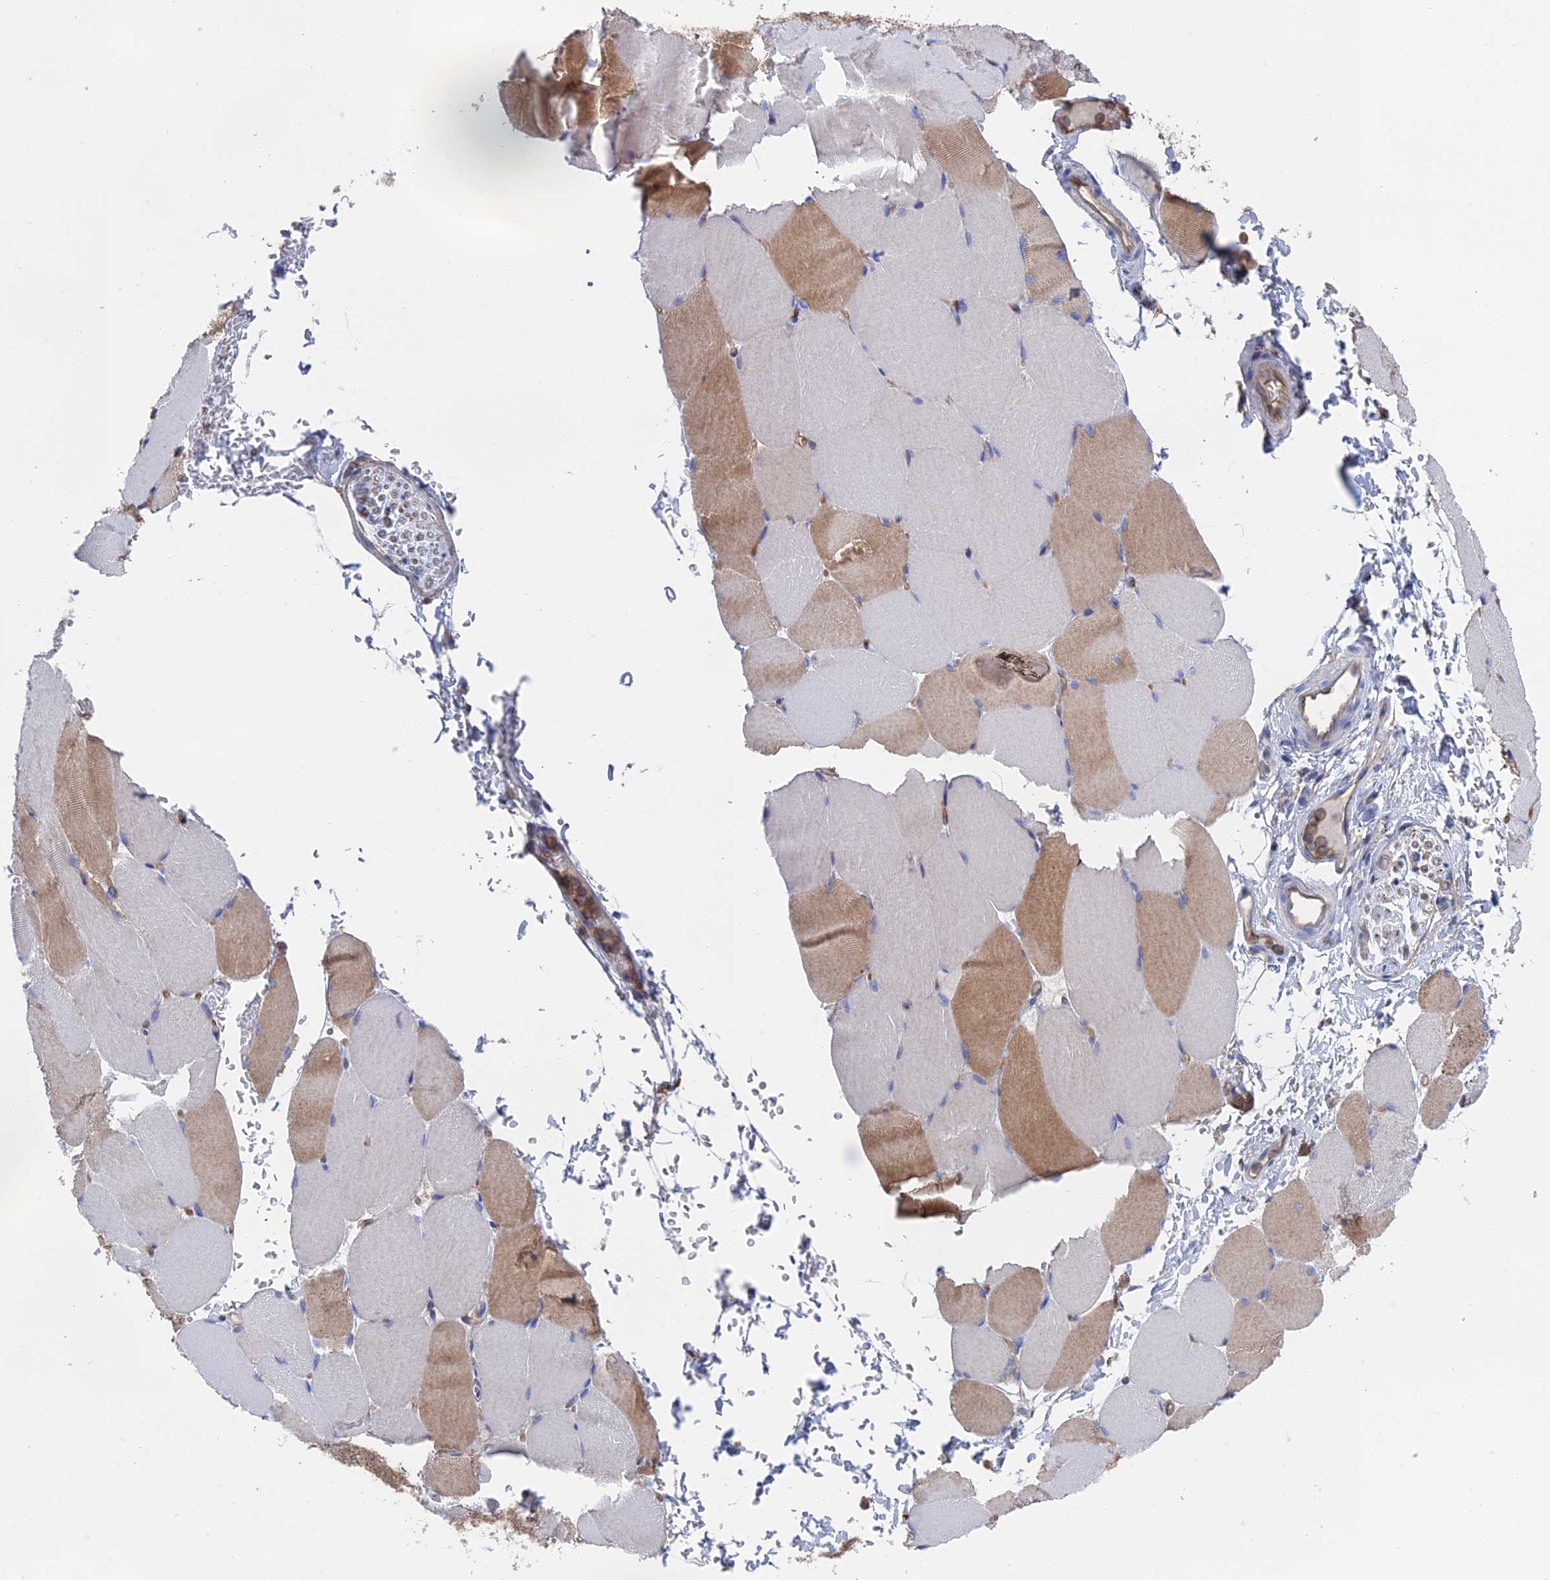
{"staining": {"intensity": "moderate", "quantity": "<25%", "location": "cytoplasmic/membranous"}, "tissue": "skeletal muscle", "cell_type": "Myocytes", "image_type": "normal", "snomed": [{"axis": "morphology", "description": "Normal tissue, NOS"}, {"axis": "topography", "description": "Skeletal muscle"}, {"axis": "topography", "description": "Parathyroid gland"}], "caption": "A histopathology image of human skeletal muscle stained for a protein exhibits moderate cytoplasmic/membranous brown staining in myocytes.", "gene": "SNX11", "patient": {"sex": "female", "age": 37}}